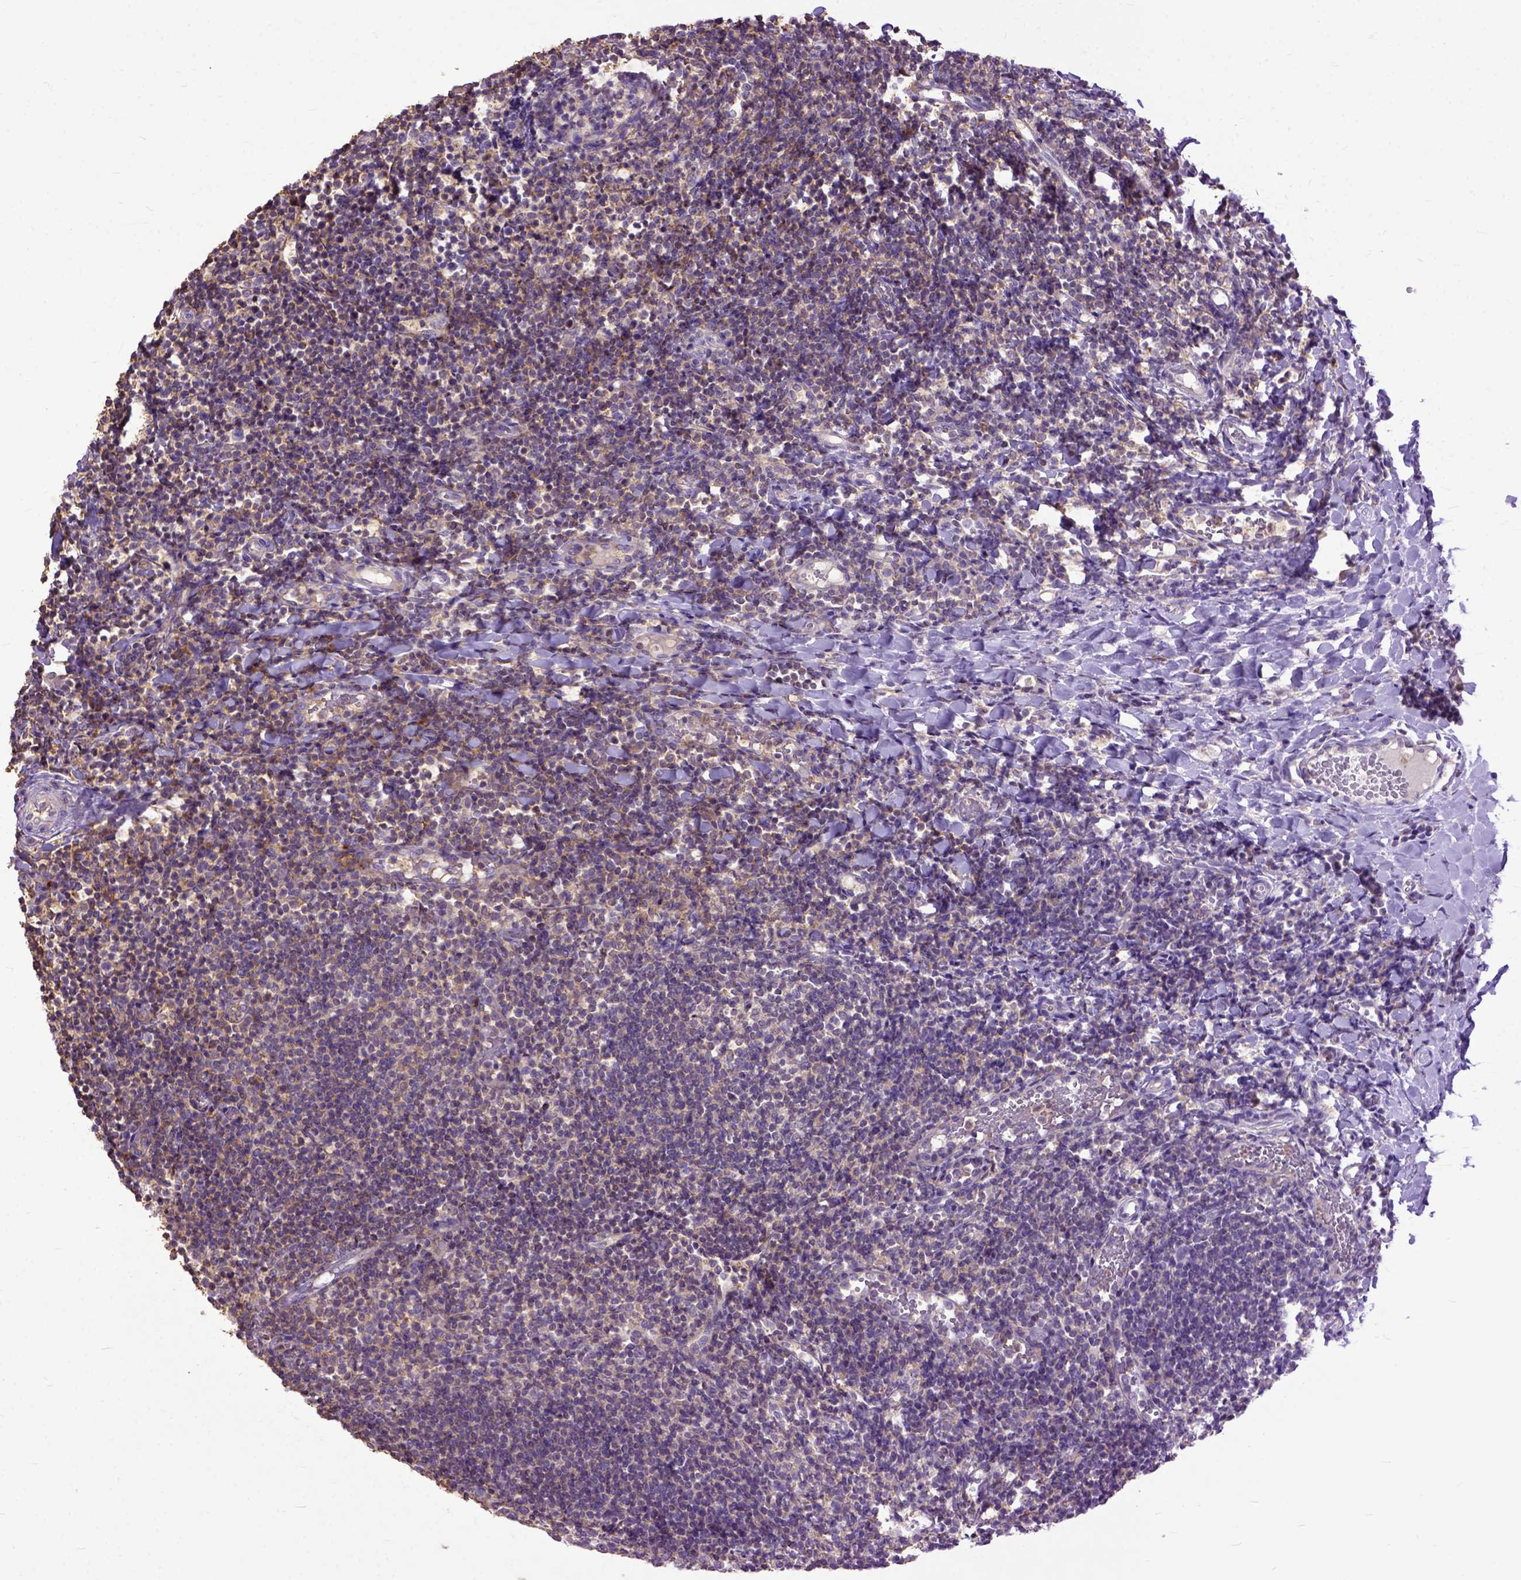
{"staining": {"intensity": "weak", "quantity": "25%-75%", "location": "cytoplasmic/membranous"}, "tissue": "tonsil", "cell_type": "Germinal center cells", "image_type": "normal", "snomed": [{"axis": "morphology", "description": "Normal tissue, NOS"}, {"axis": "topography", "description": "Tonsil"}], "caption": "About 25%-75% of germinal center cells in benign tonsil reveal weak cytoplasmic/membranous protein expression as visualized by brown immunohistochemical staining.", "gene": "NAMPT", "patient": {"sex": "female", "age": 10}}